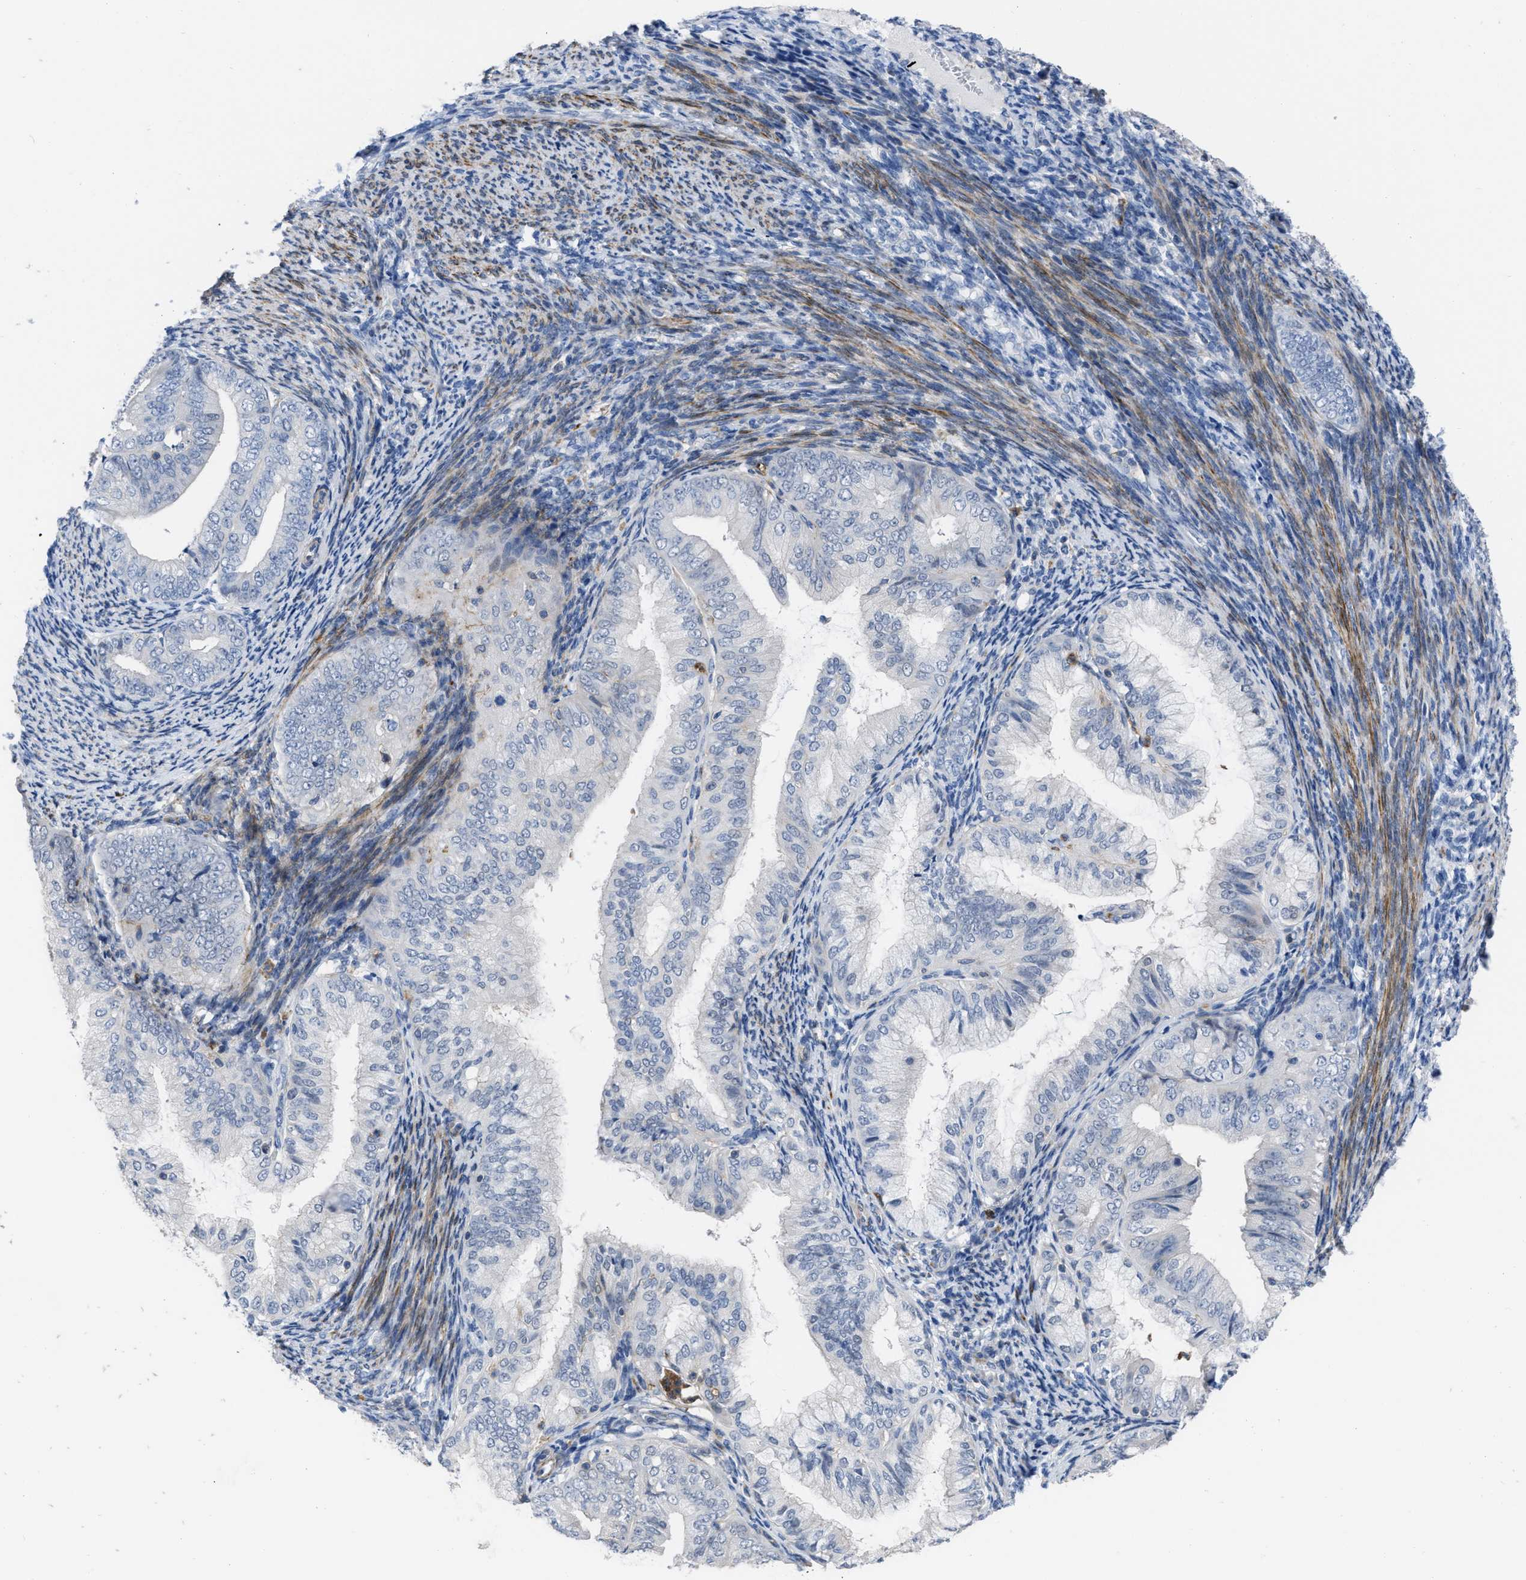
{"staining": {"intensity": "negative", "quantity": "none", "location": "none"}, "tissue": "endometrial cancer", "cell_type": "Tumor cells", "image_type": "cancer", "snomed": [{"axis": "morphology", "description": "Adenocarcinoma, NOS"}, {"axis": "topography", "description": "Endometrium"}], "caption": "High magnification brightfield microscopy of endometrial cancer (adenocarcinoma) stained with DAB (brown) and counterstained with hematoxylin (blue): tumor cells show no significant staining.", "gene": "PRMT2", "patient": {"sex": "female", "age": 63}}